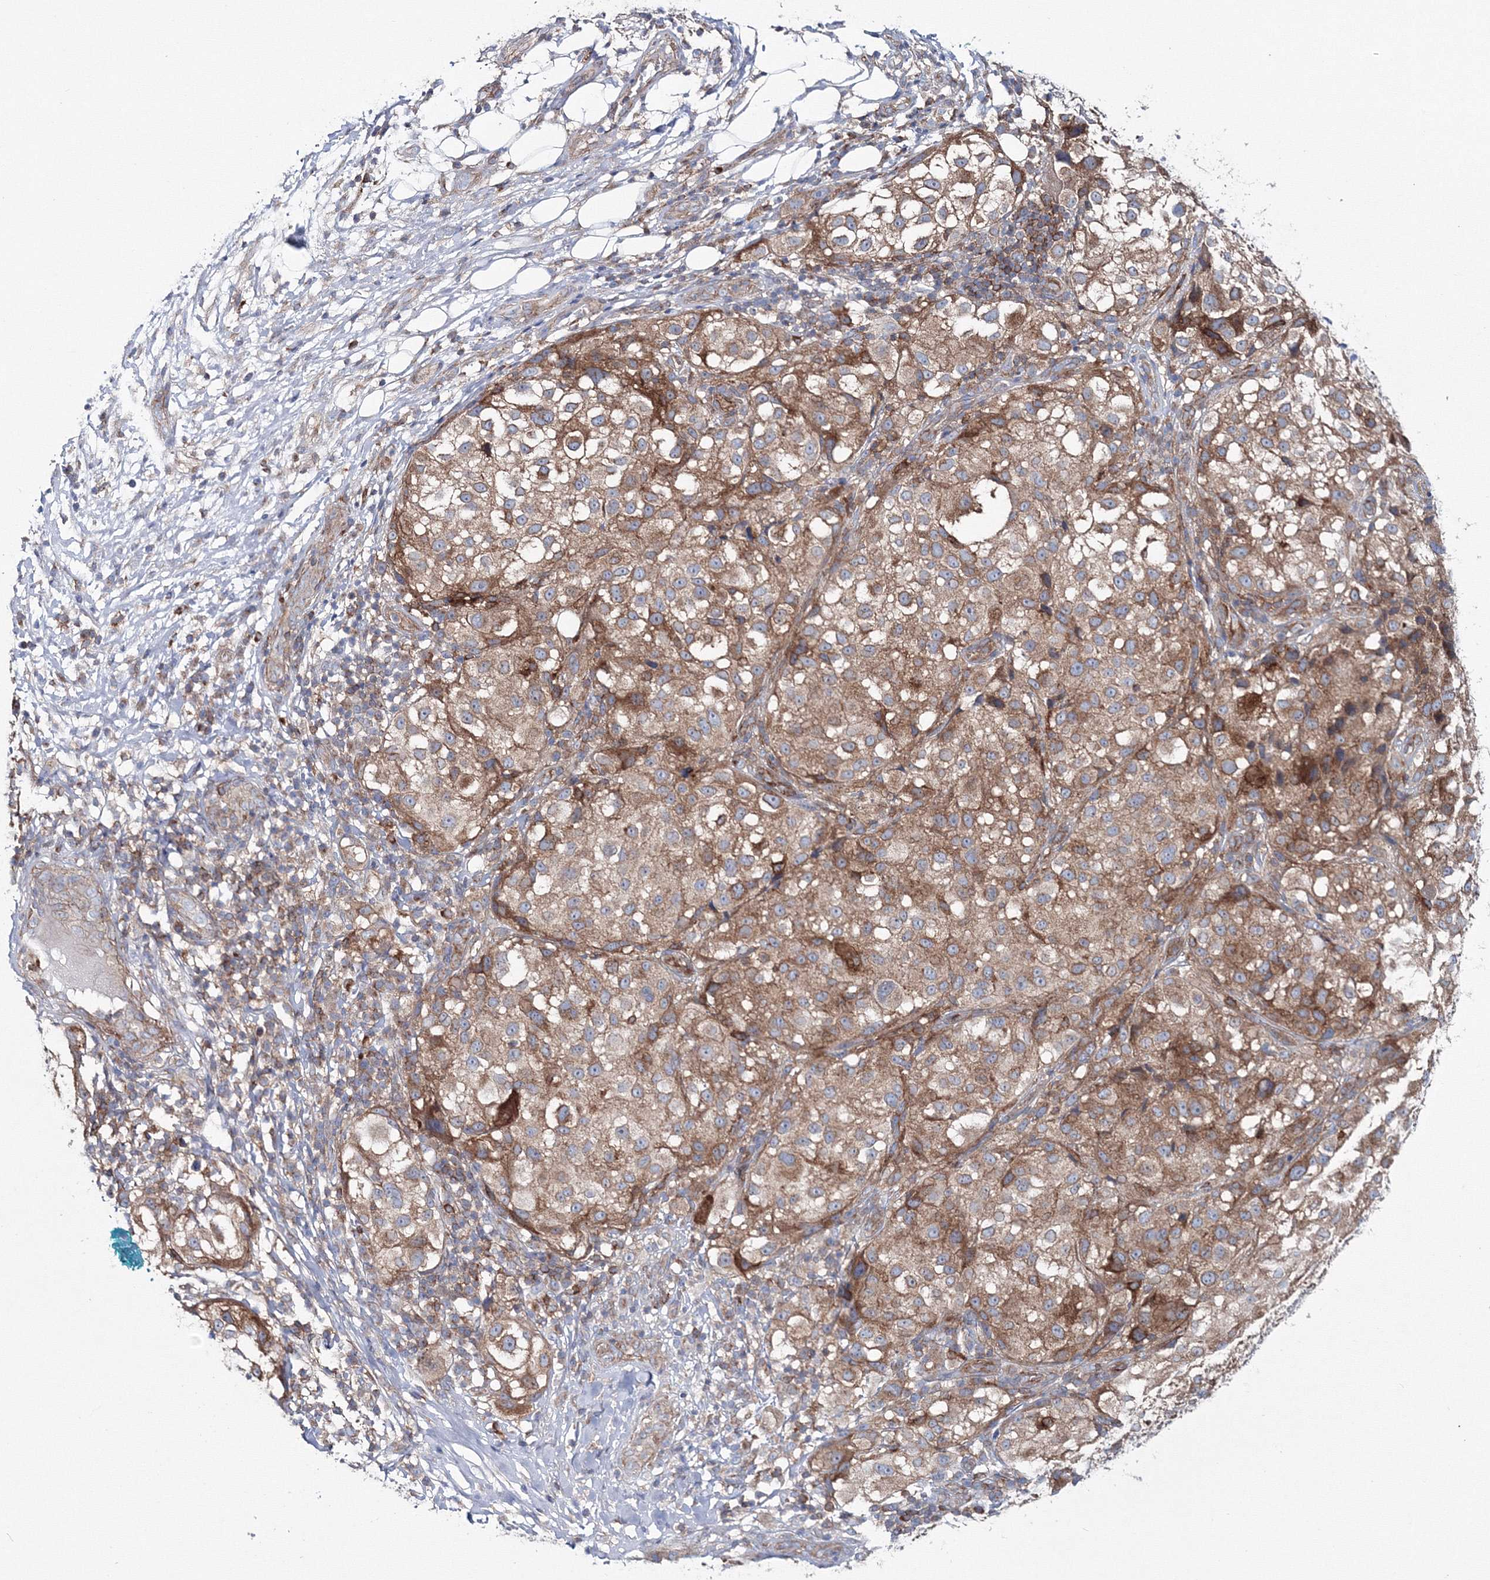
{"staining": {"intensity": "moderate", "quantity": ">75%", "location": "cytoplasmic/membranous"}, "tissue": "melanoma", "cell_type": "Tumor cells", "image_type": "cancer", "snomed": [{"axis": "morphology", "description": "Necrosis, NOS"}, {"axis": "morphology", "description": "Malignant melanoma, NOS"}, {"axis": "topography", "description": "Skin"}], "caption": "A micrograph of malignant melanoma stained for a protein reveals moderate cytoplasmic/membranous brown staining in tumor cells. (Brightfield microscopy of DAB IHC at high magnification).", "gene": "GGA2", "patient": {"sex": "female", "age": 87}}